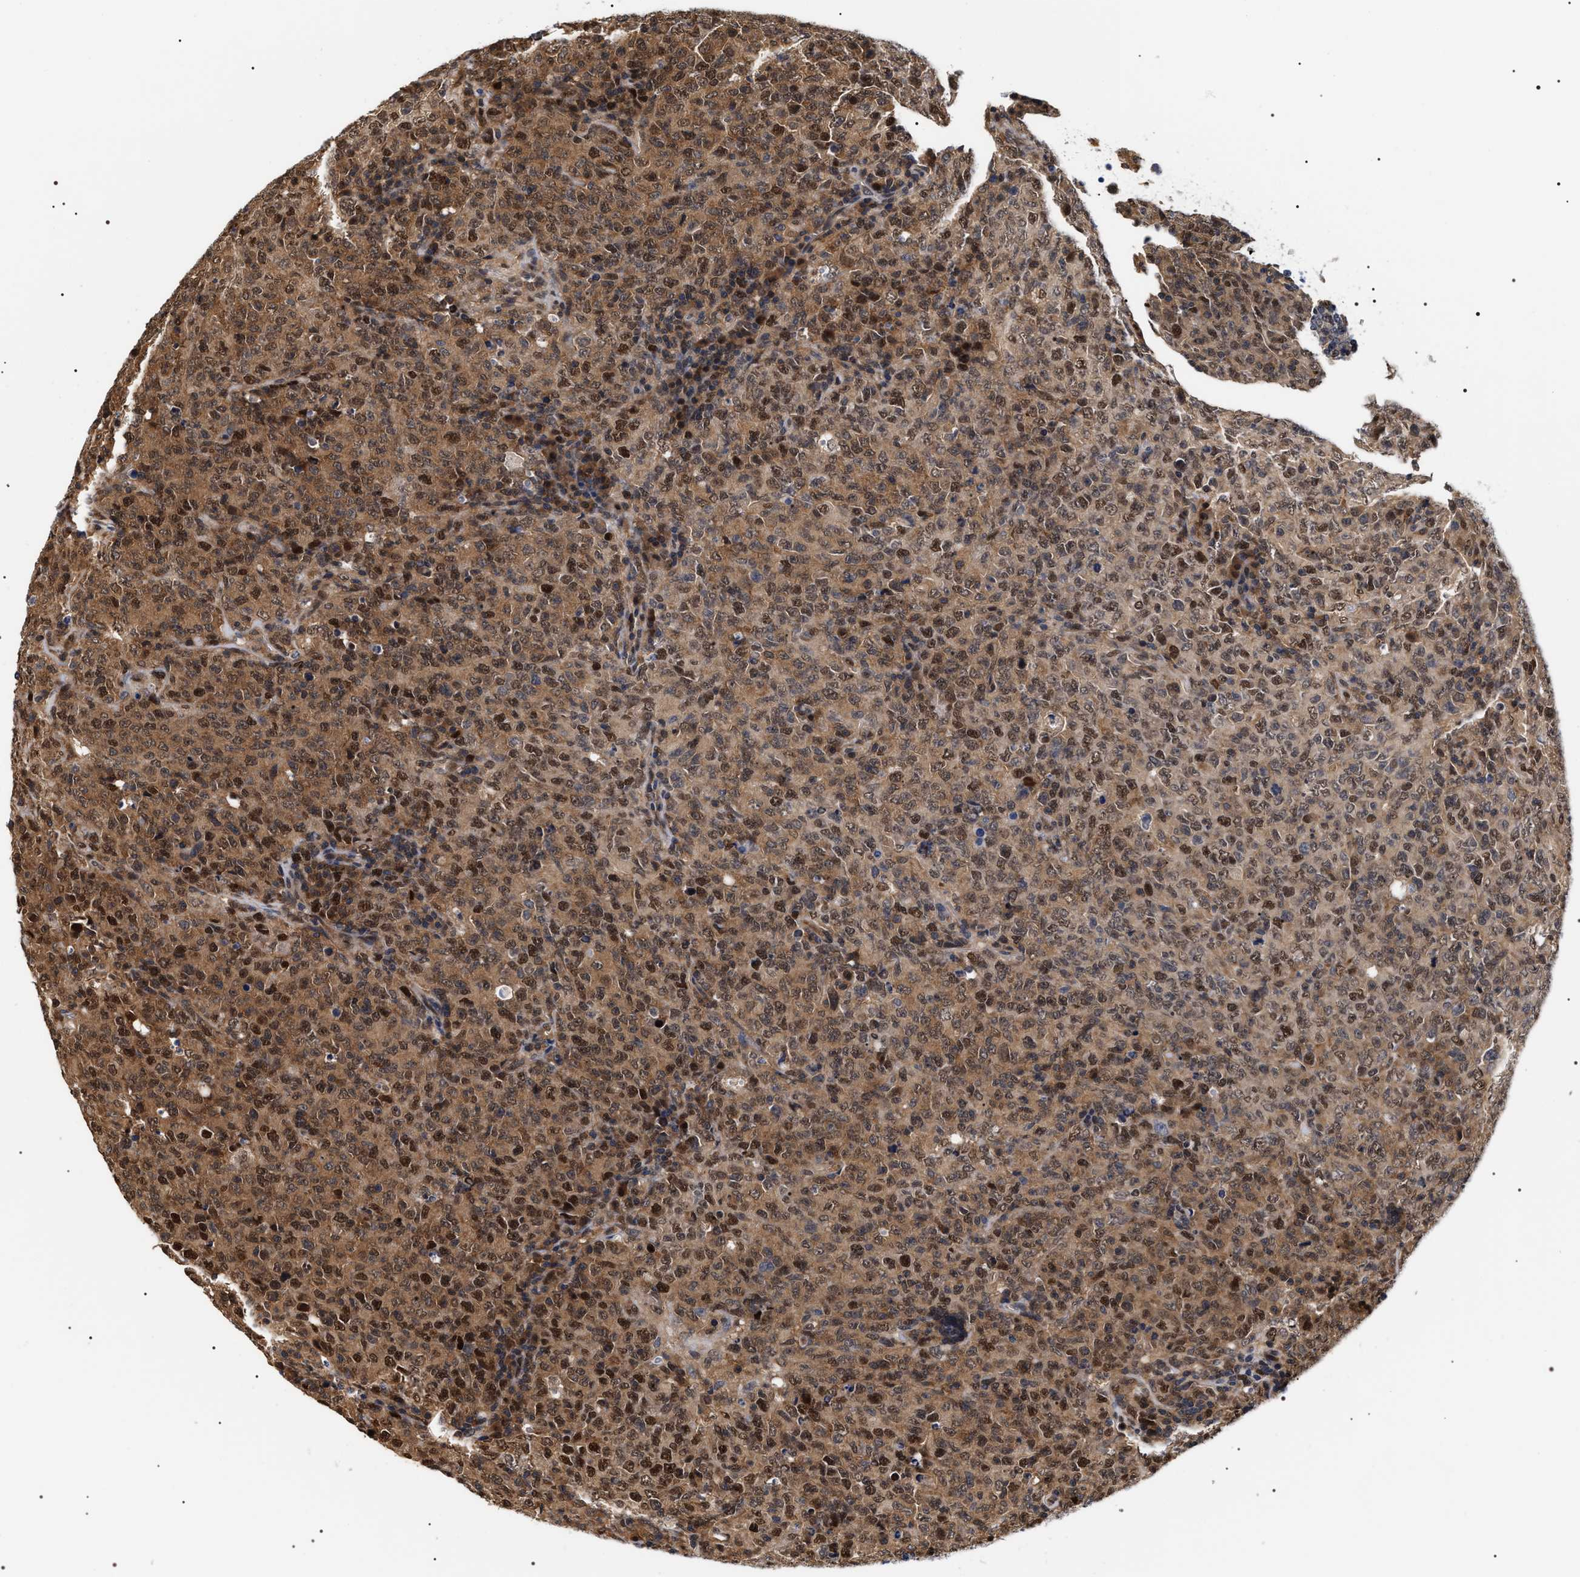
{"staining": {"intensity": "moderate", "quantity": ">75%", "location": "cytoplasmic/membranous,nuclear"}, "tissue": "lymphoma", "cell_type": "Tumor cells", "image_type": "cancer", "snomed": [{"axis": "morphology", "description": "Malignant lymphoma, non-Hodgkin's type, High grade"}, {"axis": "topography", "description": "Tonsil"}], "caption": "A brown stain highlights moderate cytoplasmic/membranous and nuclear positivity of a protein in human lymphoma tumor cells. The staining was performed using DAB to visualize the protein expression in brown, while the nuclei were stained in blue with hematoxylin (Magnification: 20x).", "gene": "BAG6", "patient": {"sex": "female", "age": 36}}